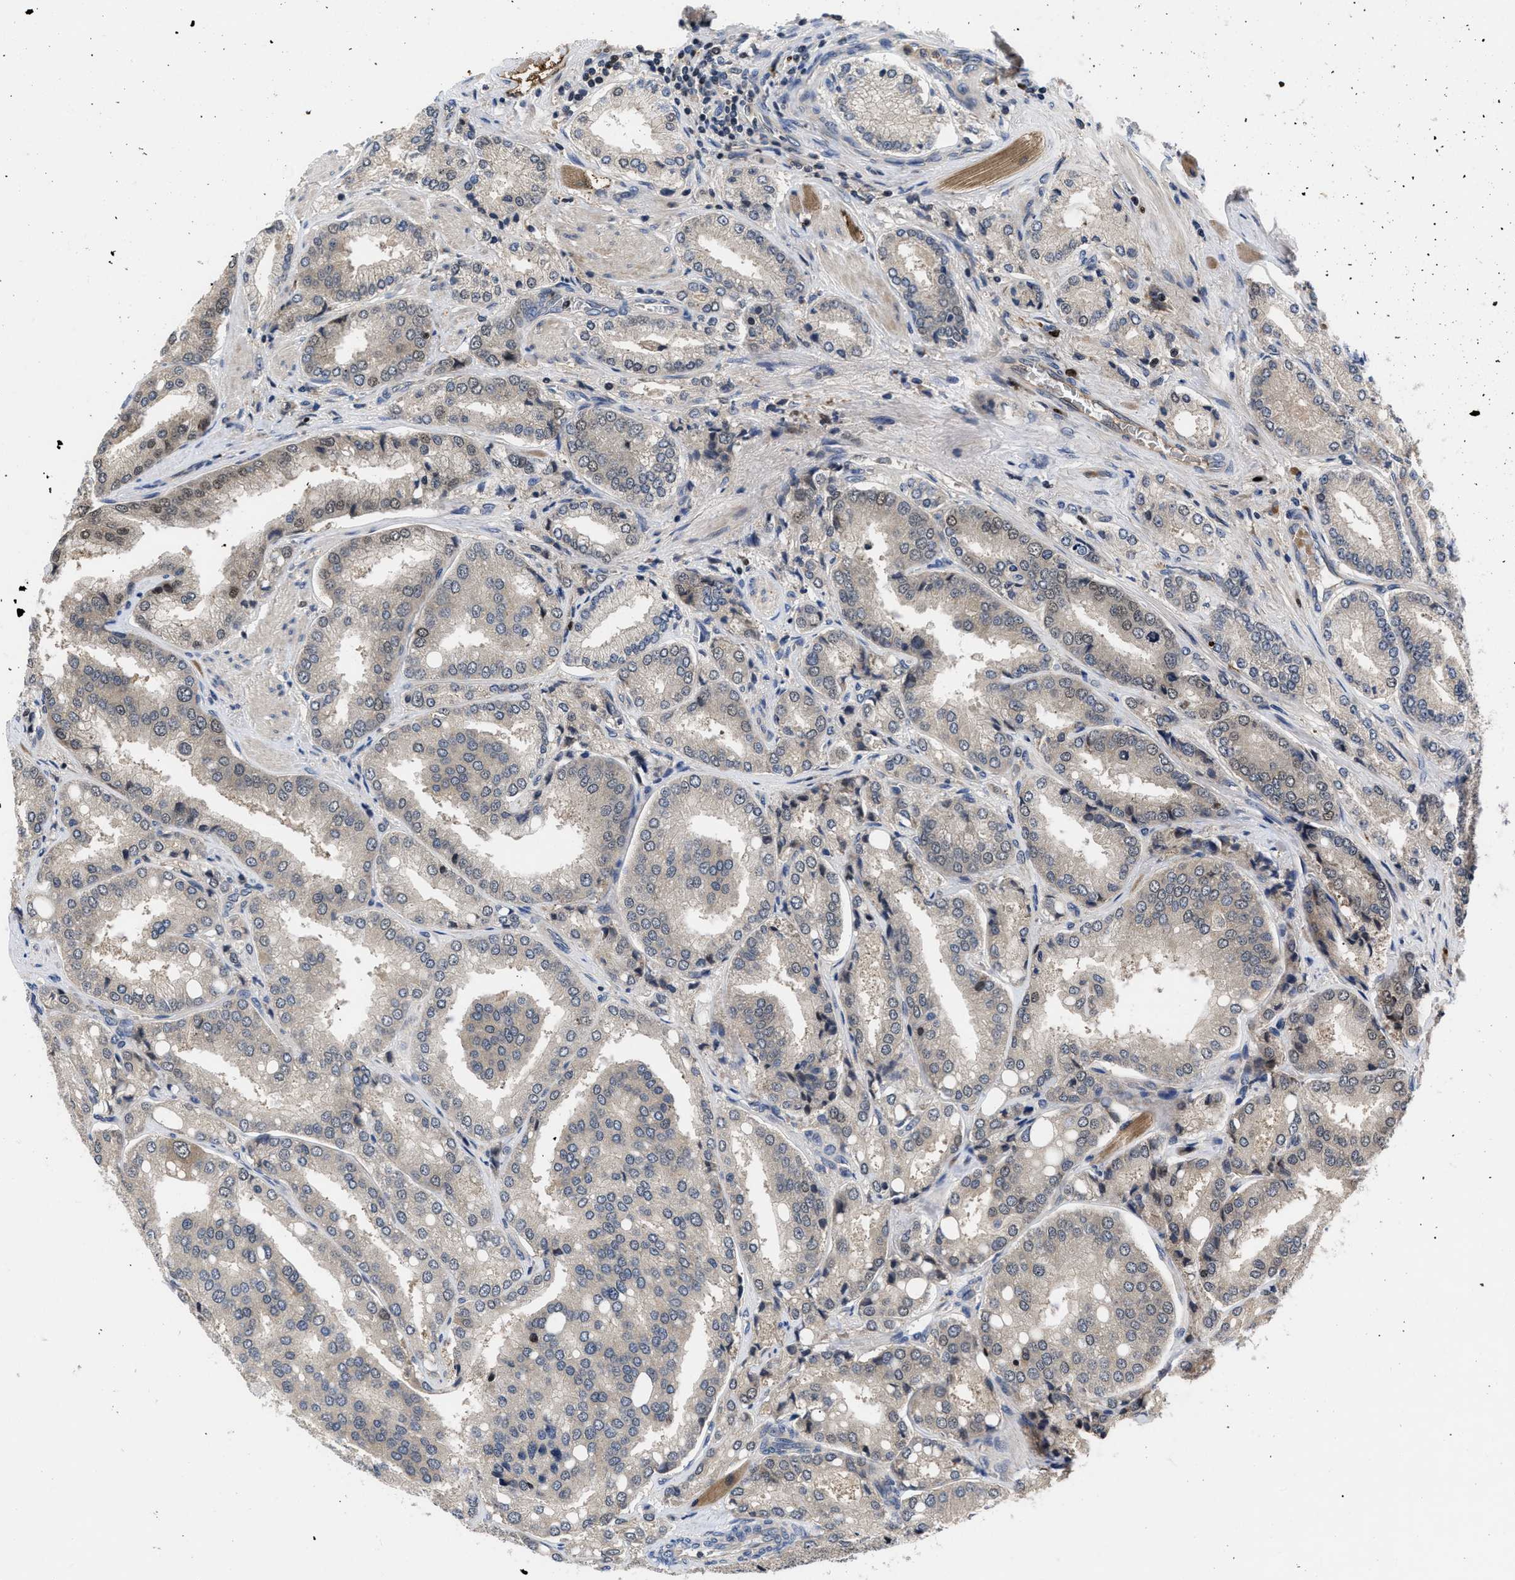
{"staining": {"intensity": "weak", "quantity": "<25%", "location": "nuclear"}, "tissue": "prostate cancer", "cell_type": "Tumor cells", "image_type": "cancer", "snomed": [{"axis": "morphology", "description": "Adenocarcinoma, High grade"}, {"axis": "topography", "description": "Prostate"}], "caption": "Tumor cells are negative for protein expression in human prostate high-grade adenocarcinoma.", "gene": "FAM200A", "patient": {"sex": "male", "age": 50}}